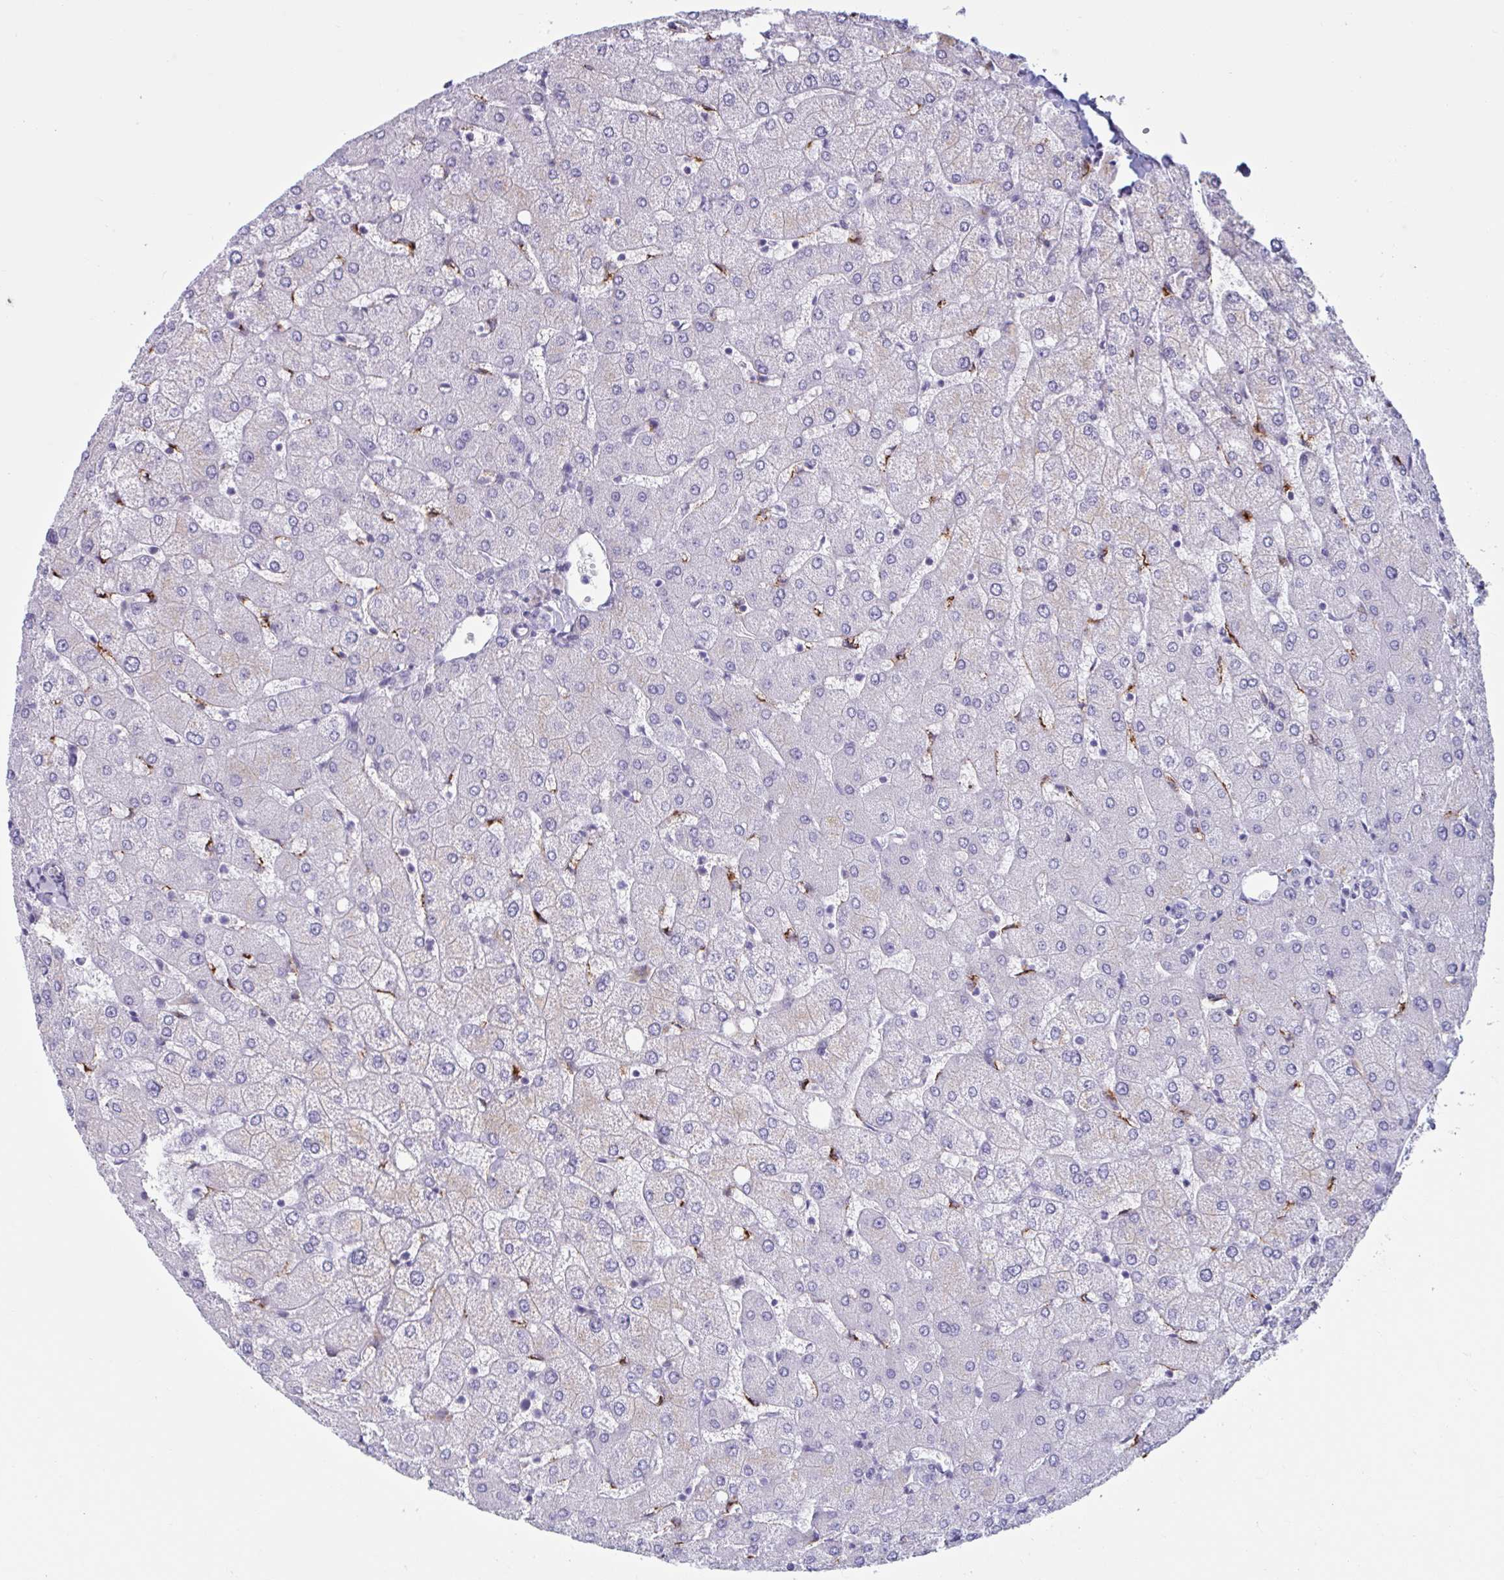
{"staining": {"intensity": "negative", "quantity": "none", "location": "none"}, "tissue": "liver", "cell_type": "Cholangiocytes", "image_type": "normal", "snomed": [{"axis": "morphology", "description": "Normal tissue, NOS"}, {"axis": "topography", "description": "Liver"}], "caption": "The immunohistochemistry (IHC) photomicrograph has no significant staining in cholangiocytes of liver.", "gene": "MSMB", "patient": {"sex": "female", "age": 54}}